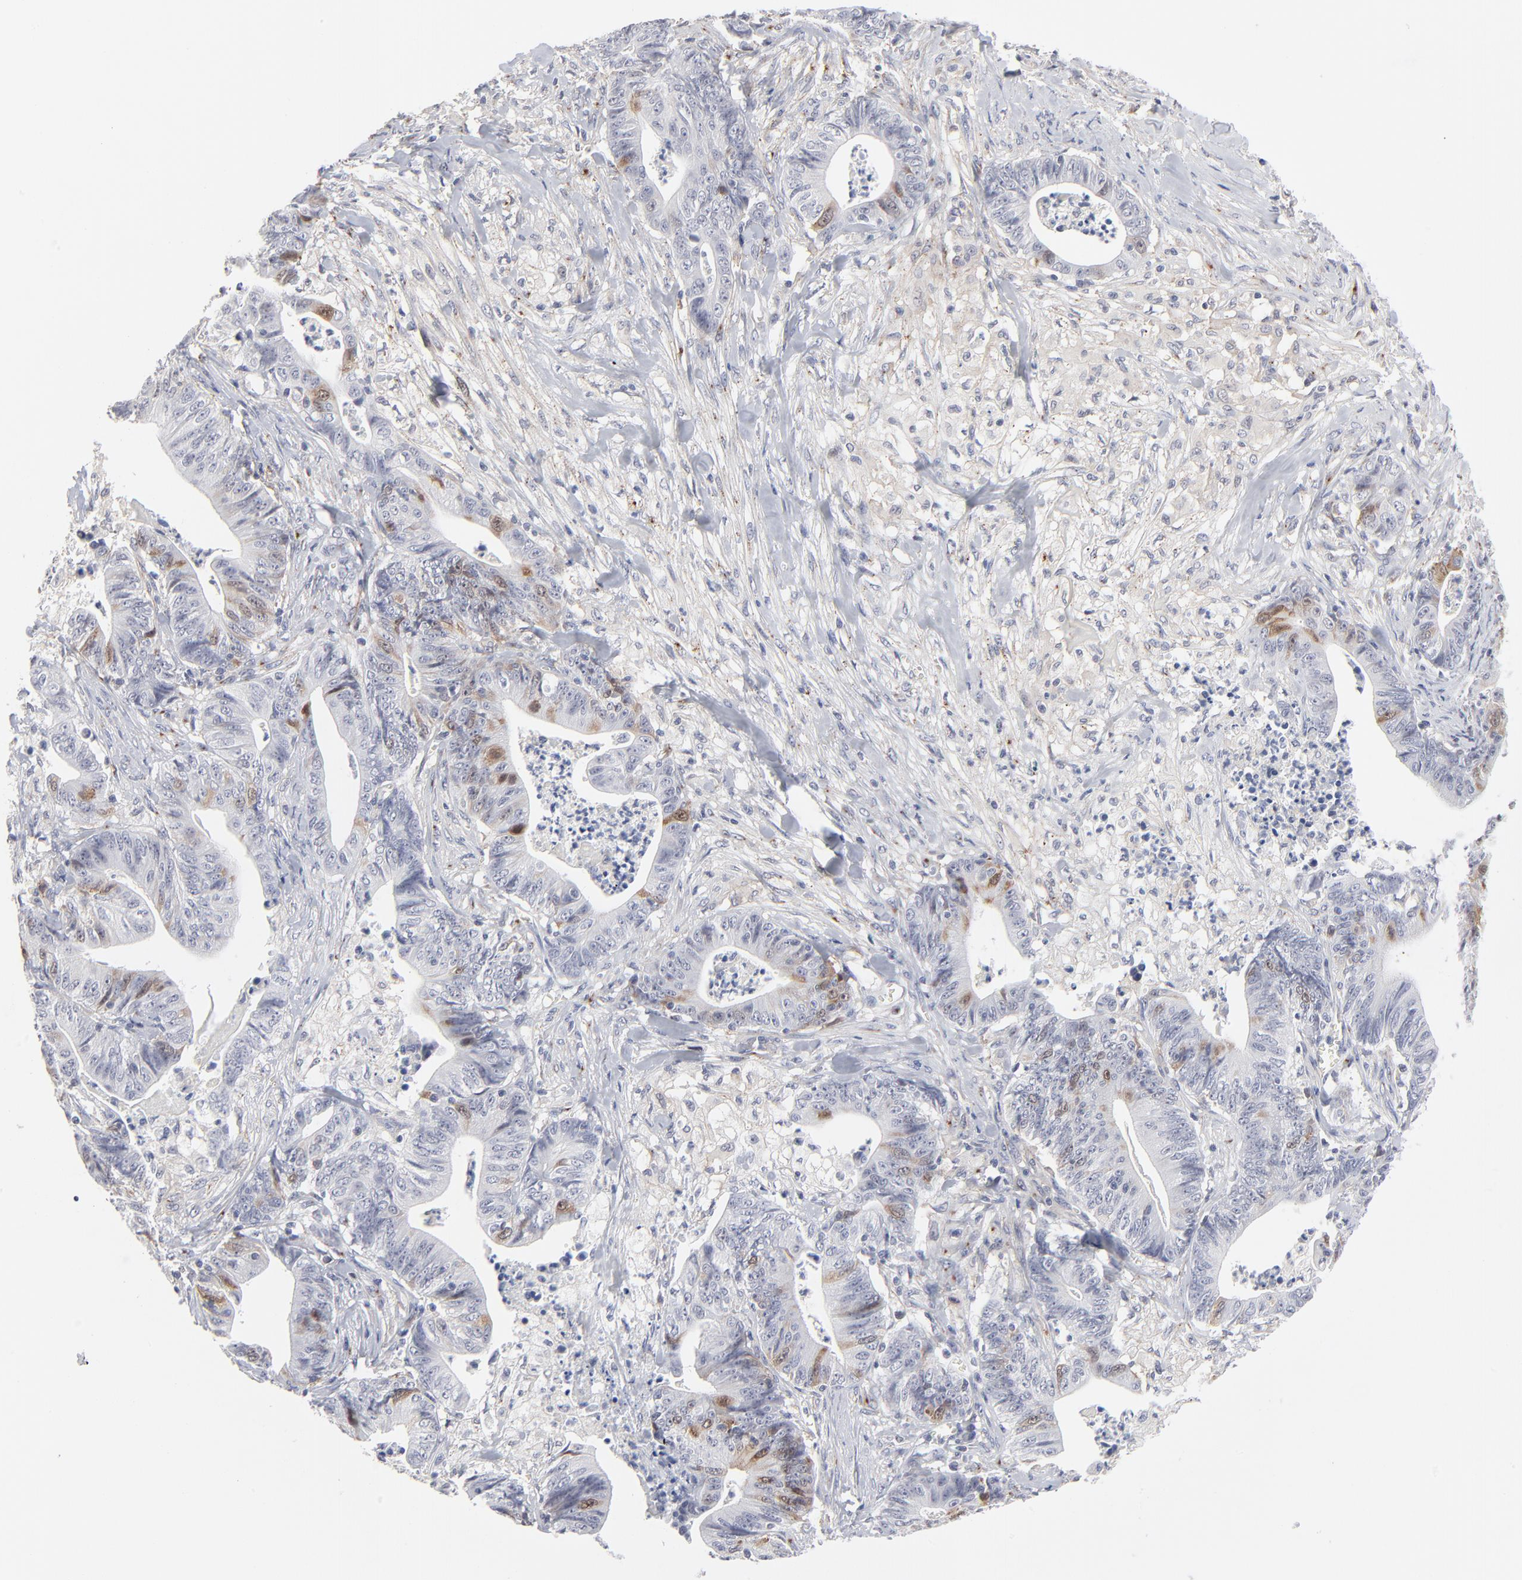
{"staining": {"intensity": "weak", "quantity": "<25%", "location": "cytoplasmic/membranous"}, "tissue": "stomach cancer", "cell_type": "Tumor cells", "image_type": "cancer", "snomed": [{"axis": "morphology", "description": "Adenocarcinoma, NOS"}, {"axis": "topography", "description": "Stomach, lower"}], "caption": "A micrograph of human stomach cancer (adenocarcinoma) is negative for staining in tumor cells.", "gene": "AURKA", "patient": {"sex": "female", "age": 86}}